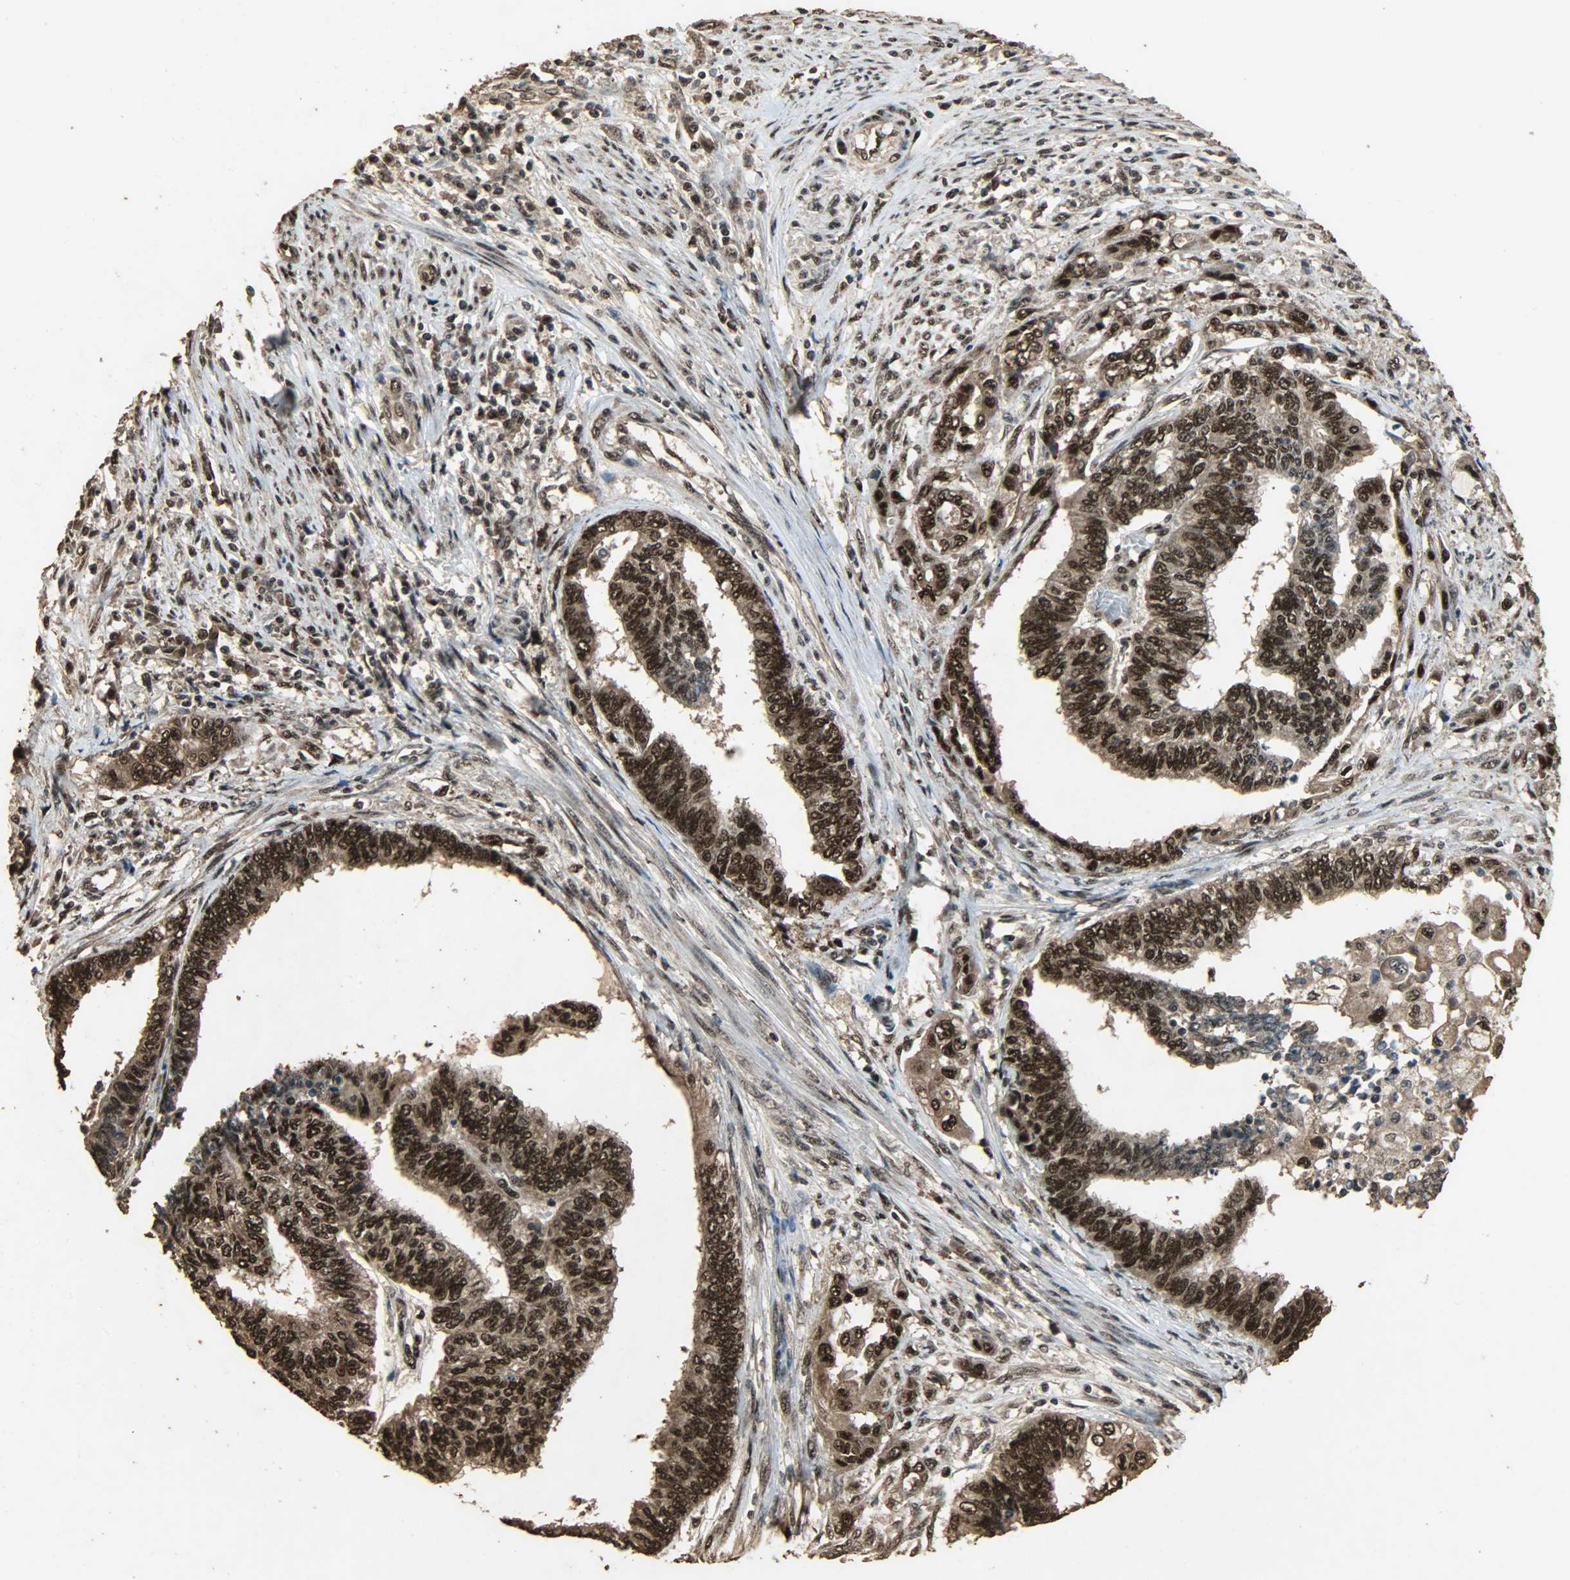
{"staining": {"intensity": "strong", "quantity": ">75%", "location": "cytoplasmic/membranous,nuclear"}, "tissue": "endometrial cancer", "cell_type": "Tumor cells", "image_type": "cancer", "snomed": [{"axis": "morphology", "description": "Adenocarcinoma, NOS"}, {"axis": "topography", "description": "Uterus"}, {"axis": "topography", "description": "Endometrium"}], "caption": "The histopathology image reveals immunohistochemical staining of endometrial adenocarcinoma. There is strong cytoplasmic/membranous and nuclear expression is identified in approximately >75% of tumor cells. The staining was performed using DAB (3,3'-diaminobenzidine) to visualize the protein expression in brown, while the nuclei were stained in blue with hematoxylin (Magnification: 20x).", "gene": "CCNT2", "patient": {"sex": "female", "age": 70}}